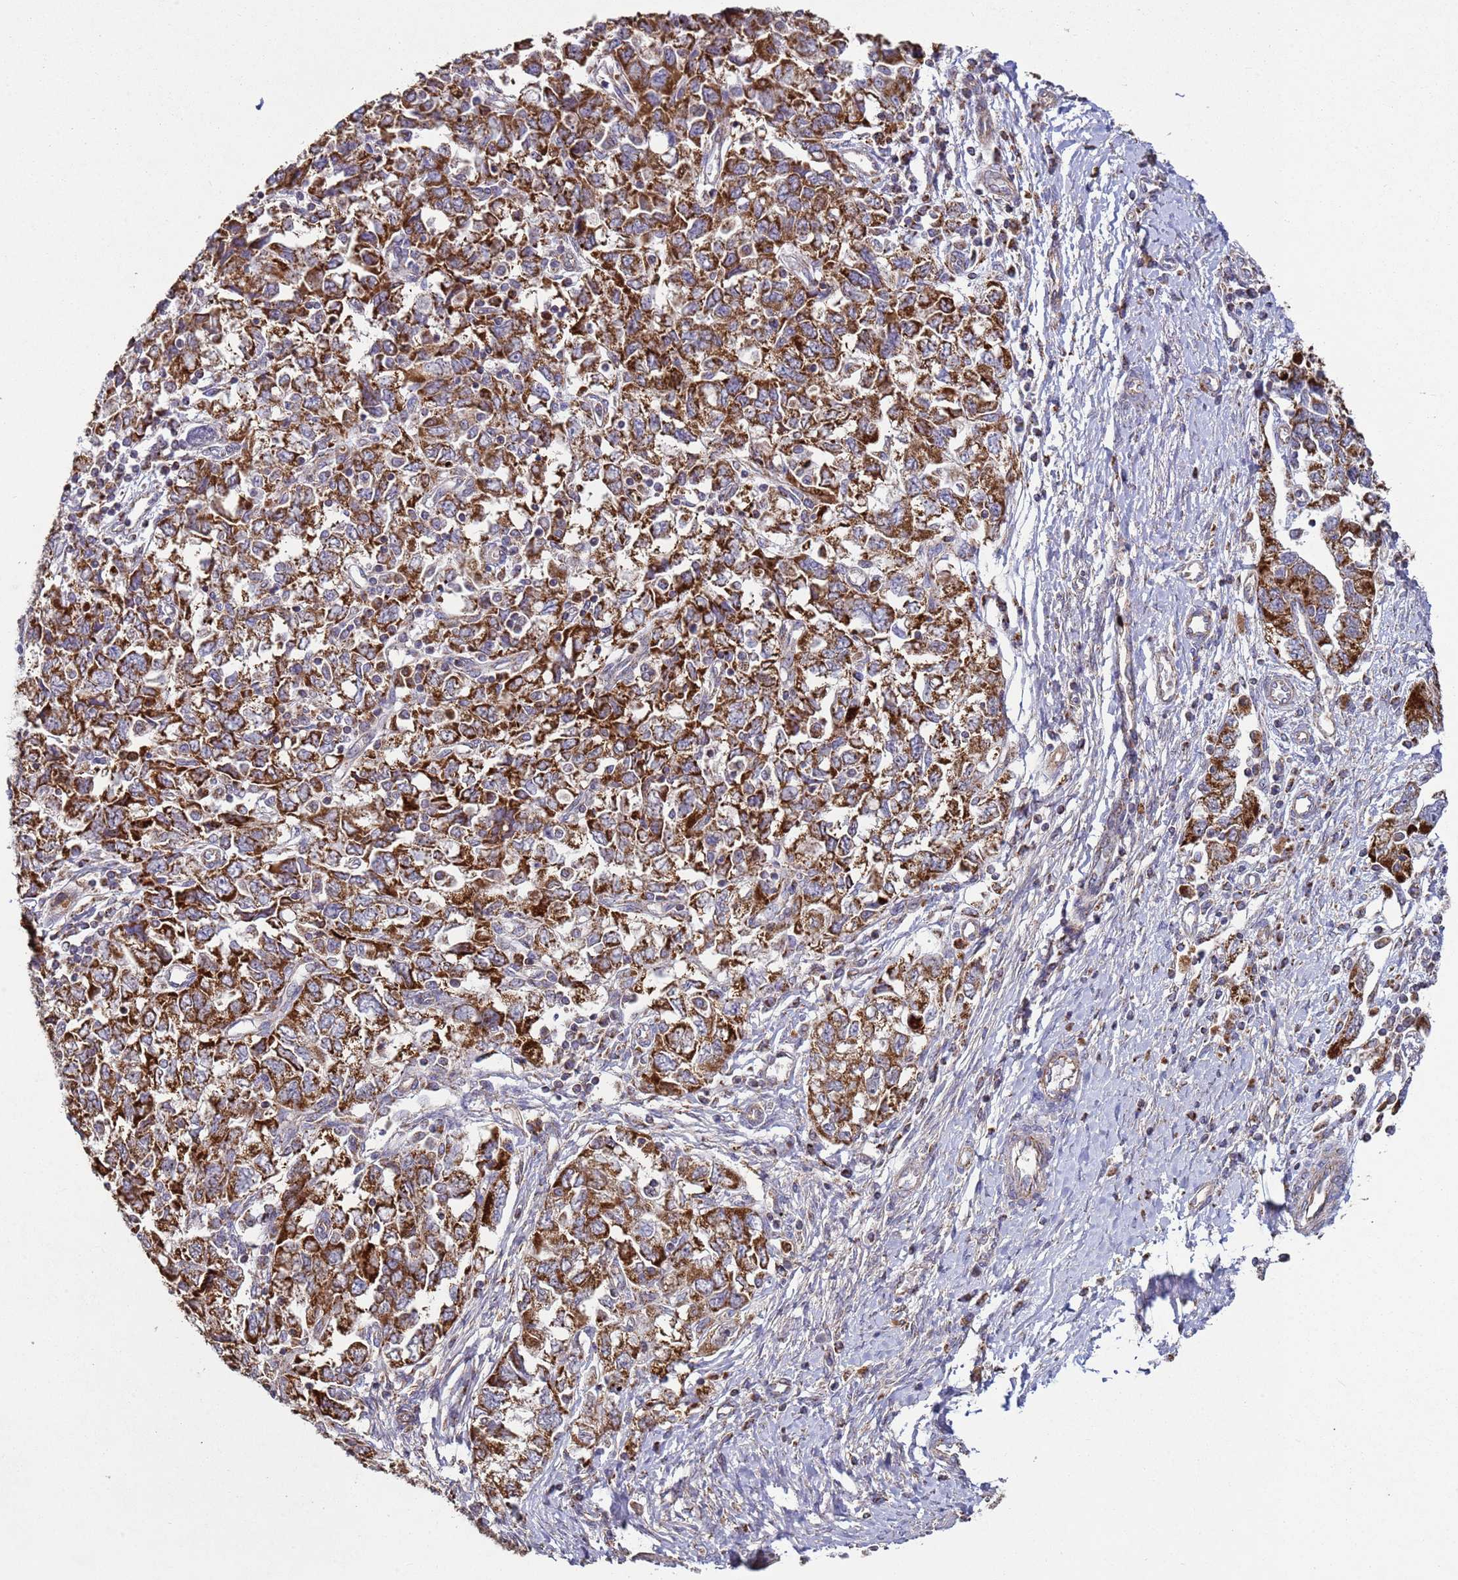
{"staining": {"intensity": "strong", "quantity": ">75%", "location": "cytoplasmic/membranous"}, "tissue": "ovarian cancer", "cell_type": "Tumor cells", "image_type": "cancer", "snomed": [{"axis": "morphology", "description": "Carcinoma, NOS"}, {"axis": "morphology", "description": "Cystadenocarcinoma, serous, NOS"}, {"axis": "topography", "description": "Ovary"}], "caption": "Human ovarian carcinoma stained with a protein marker displays strong staining in tumor cells.", "gene": "FBXO33", "patient": {"sex": "female", "age": 69}}